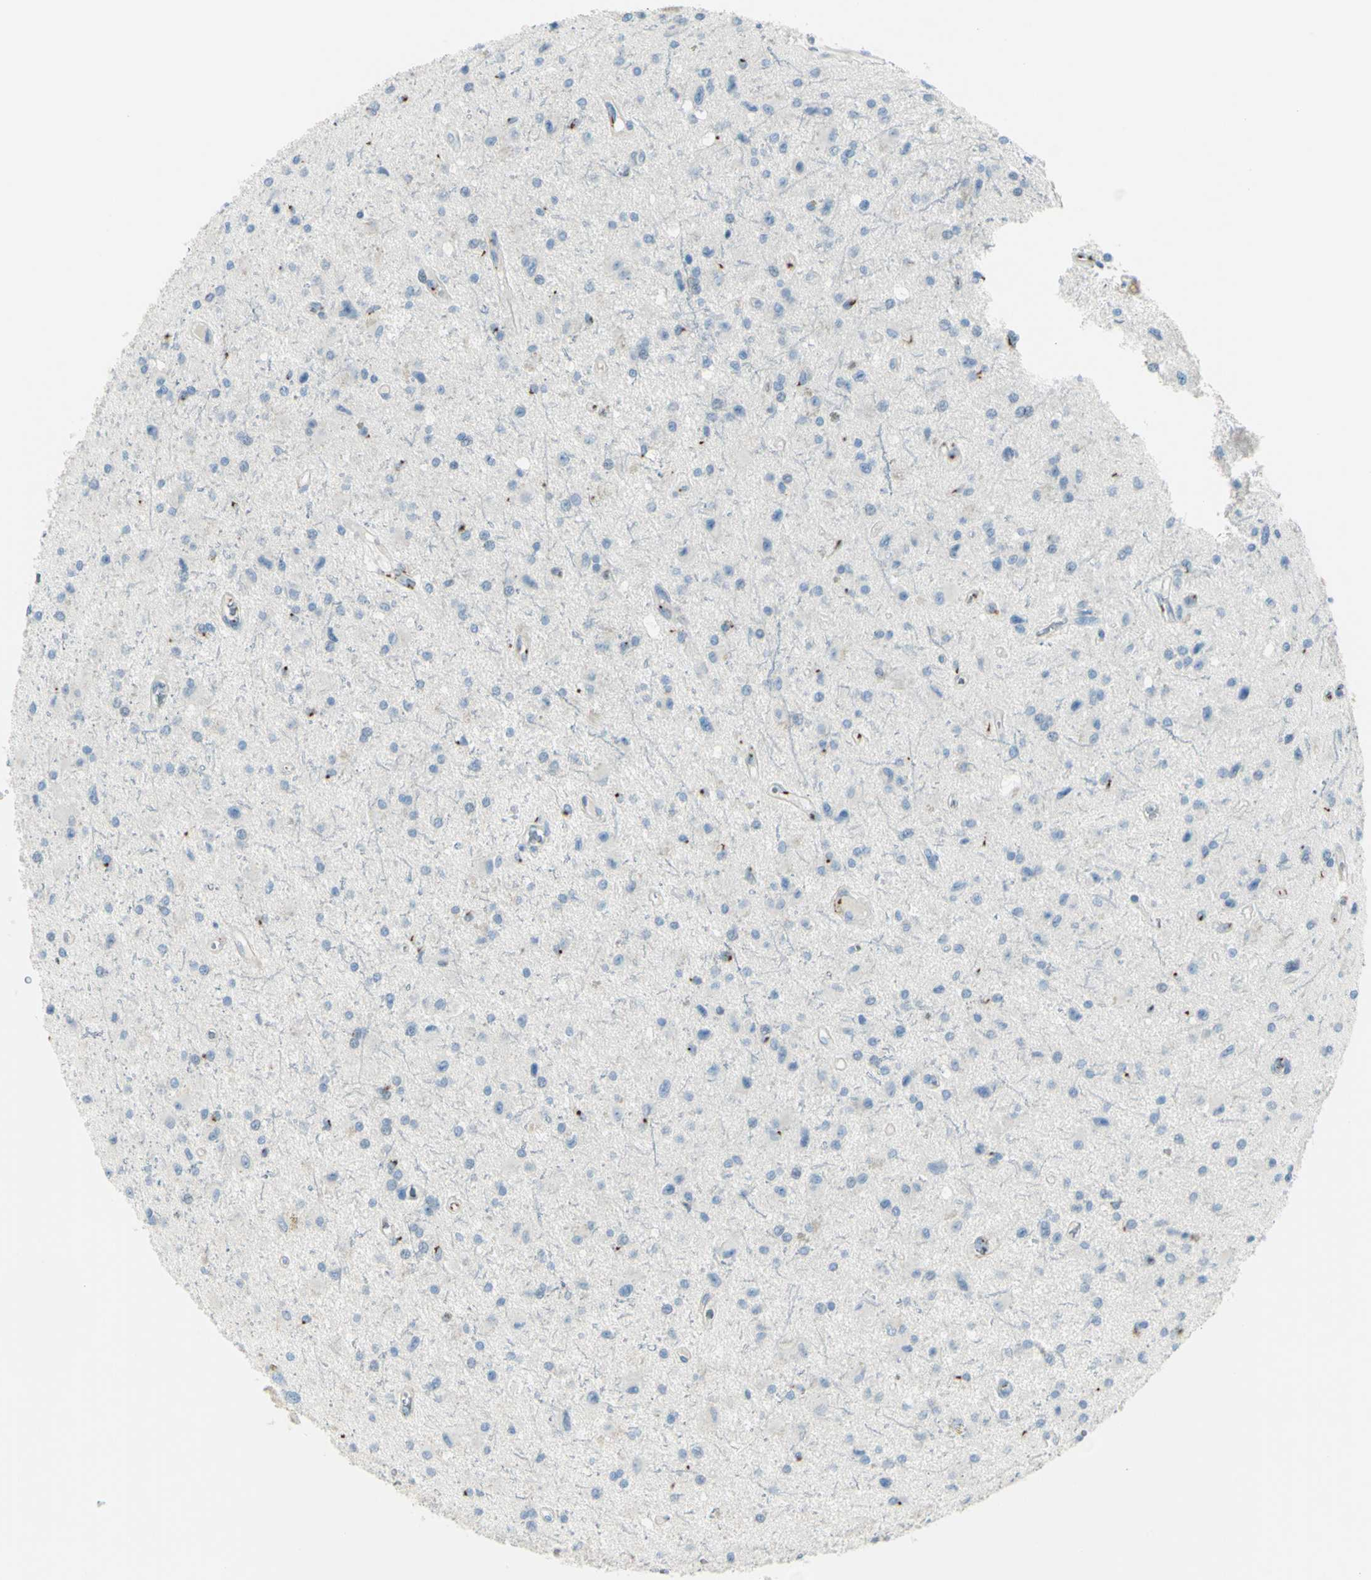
{"staining": {"intensity": "negative", "quantity": "none", "location": "none"}, "tissue": "glioma", "cell_type": "Tumor cells", "image_type": "cancer", "snomed": [{"axis": "morphology", "description": "Glioma, malignant, Low grade"}, {"axis": "topography", "description": "Brain"}], "caption": "Malignant low-grade glioma stained for a protein using immunohistochemistry demonstrates no positivity tumor cells.", "gene": "B4GALT1", "patient": {"sex": "male", "age": 58}}